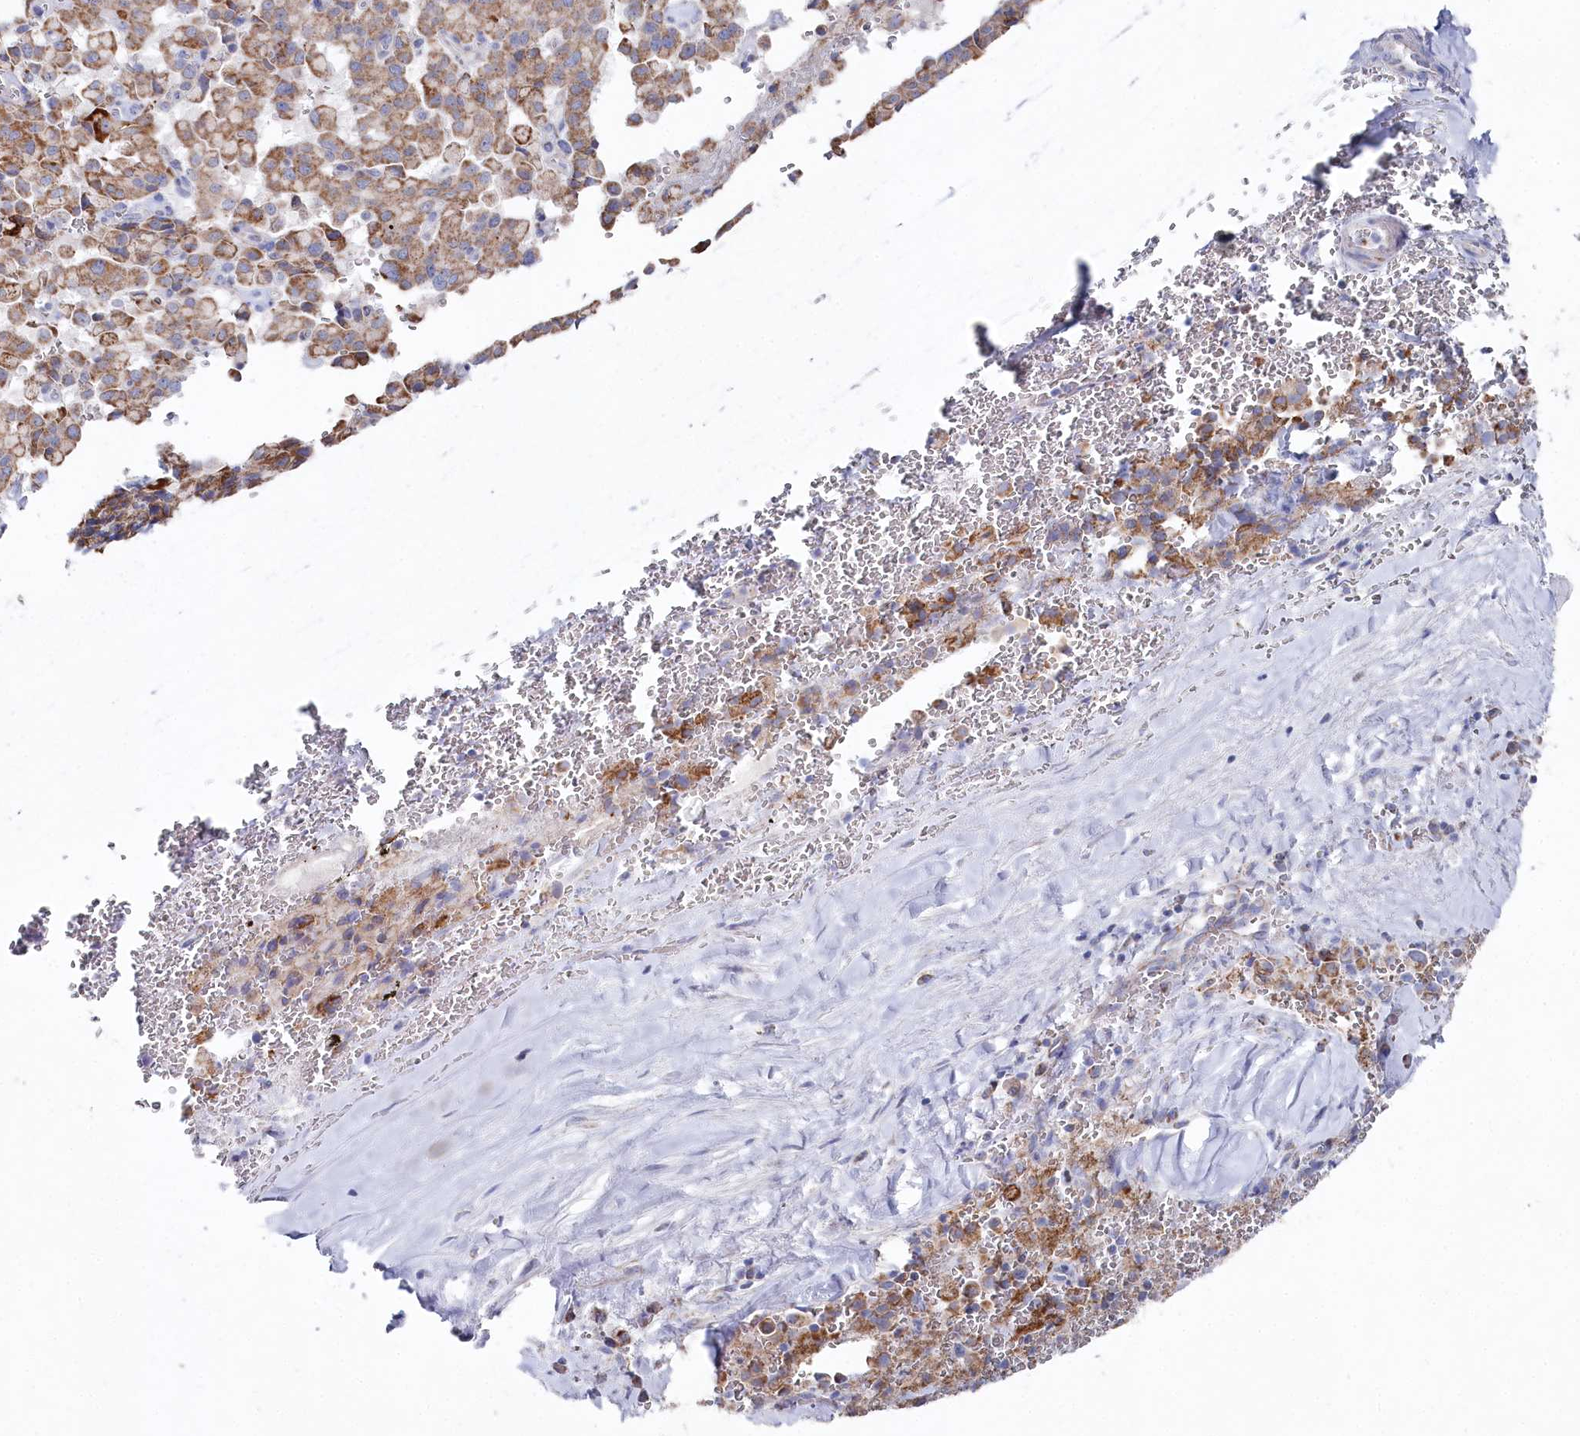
{"staining": {"intensity": "moderate", "quantity": ">75%", "location": "cytoplasmic/membranous"}, "tissue": "pancreatic cancer", "cell_type": "Tumor cells", "image_type": "cancer", "snomed": [{"axis": "morphology", "description": "Adenocarcinoma, NOS"}, {"axis": "topography", "description": "Pancreas"}], "caption": "High-power microscopy captured an immunohistochemistry (IHC) photomicrograph of adenocarcinoma (pancreatic), revealing moderate cytoplasmic/membranous positivity in about >75% of tumor cells.", "gene": "GLS2", "patient": {"sex": "male", "age": 65}}